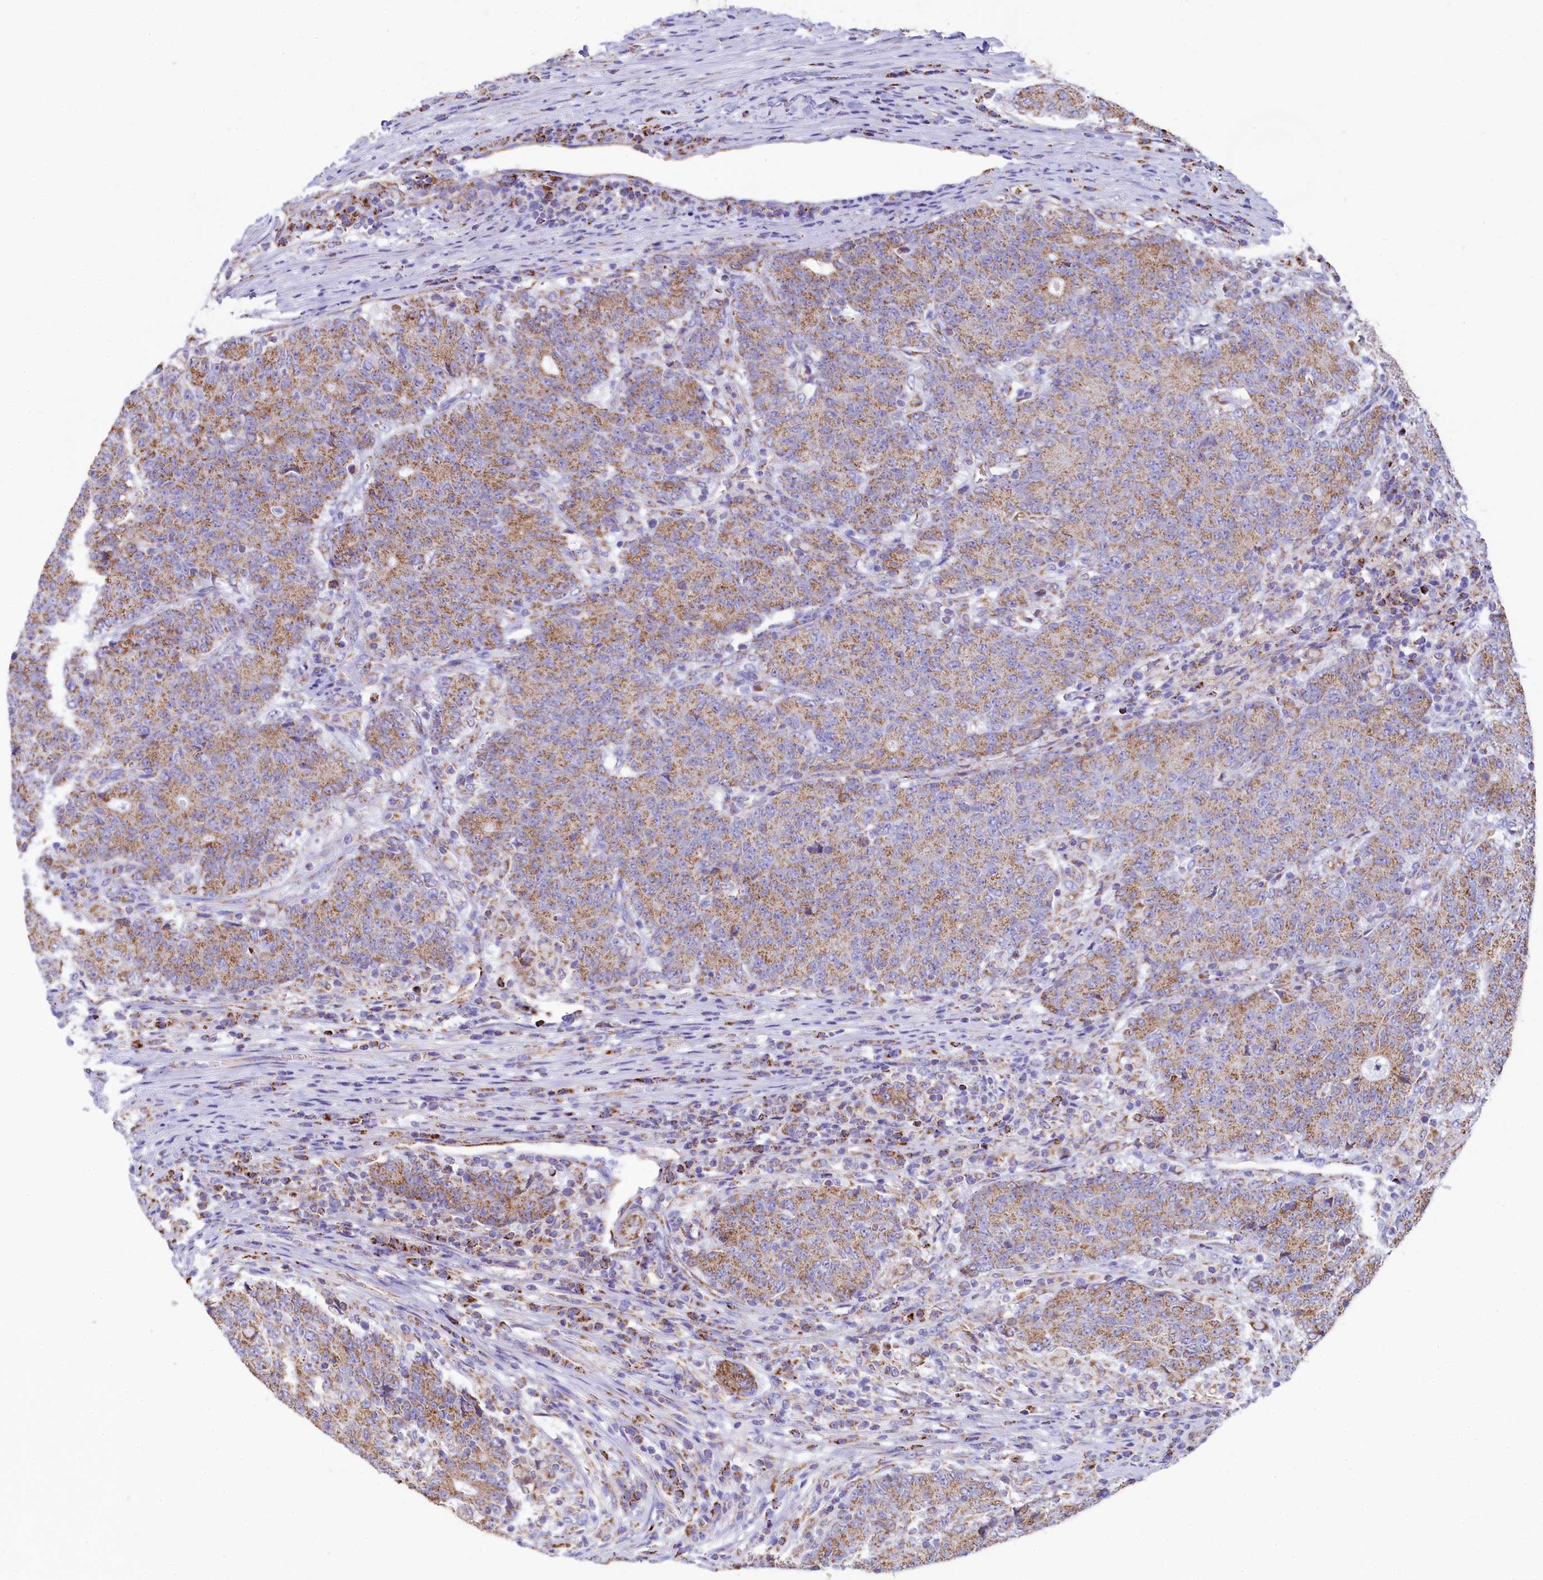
{"staining": {"intensity": "moderate", "quantity": ">75%", "location": "cytoplasmic/membranous"}, "tissue": "colorectal cancer", "cell_type": "Tumor cells", "image_type": "cancer", "snomed": [{"axis": "morphology", "description": "Adenocarcinoma, NOS"}, {"axis": "topography", "description": "Colon"}], "caption": "Colorectal cancer stained with immunohistochemistry displays moderate cytoplasmic/membranous expression in about >75% of tumor cells.", "gene": "IDH3A", "patient": {"sex": "female", "age": 75}}